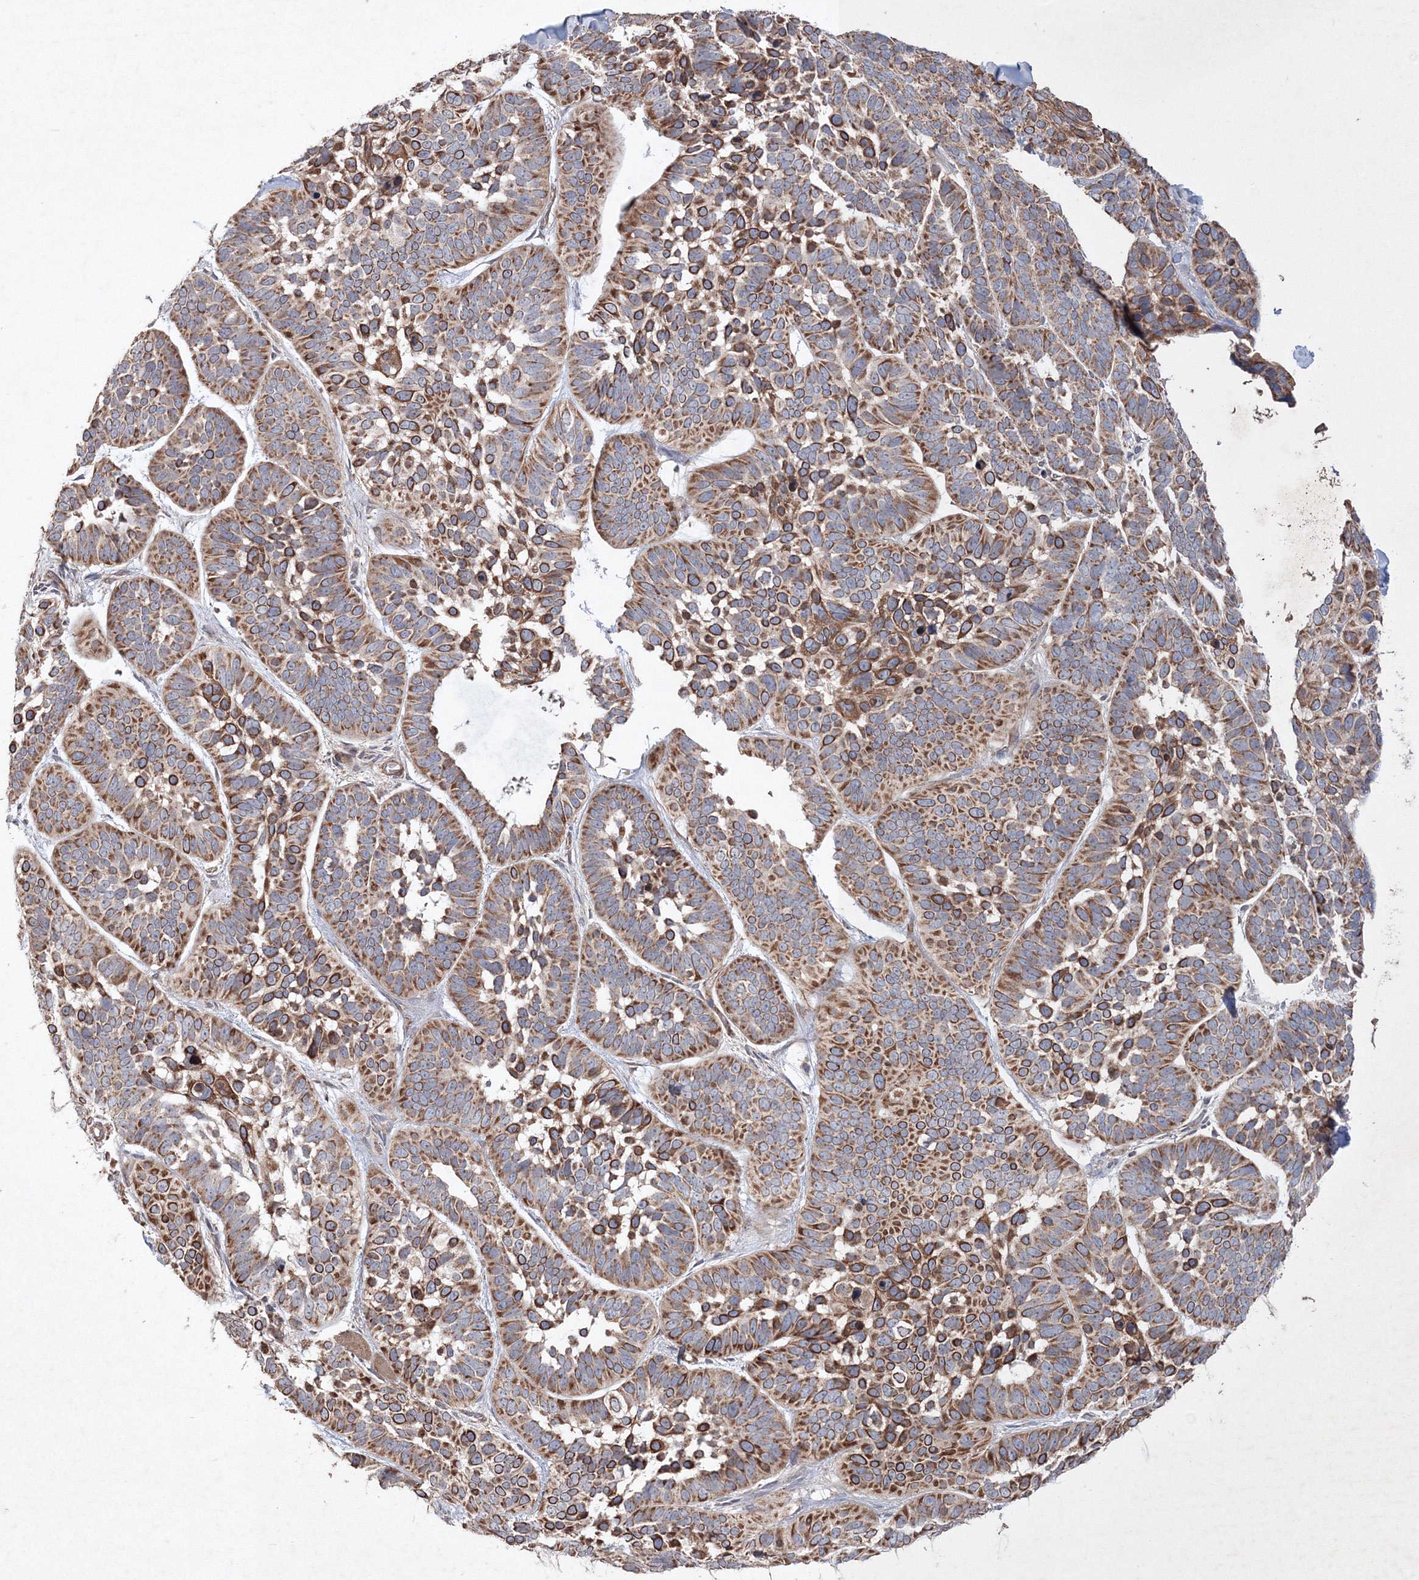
{"staining": {"intensity": "strong", "quantity": ">75%", "location": "cytoplasmic/membranous"}, "tissue": "skin cancer", "cell_type": "Tumor cells", "image_type": "cancer", "snomed": [{"axis": "morphology", "description": "Basal cell carcinoma"}, {"axis": "topography", "description": "Skin"}], "caption": "Skin cancer (basal cell carcinoma) stained for a protein shows strong cytoplasmic/membranous positivity in tumor cells.", "gene": "NOA1", "patient": {"sex": "male", "age": 62}}